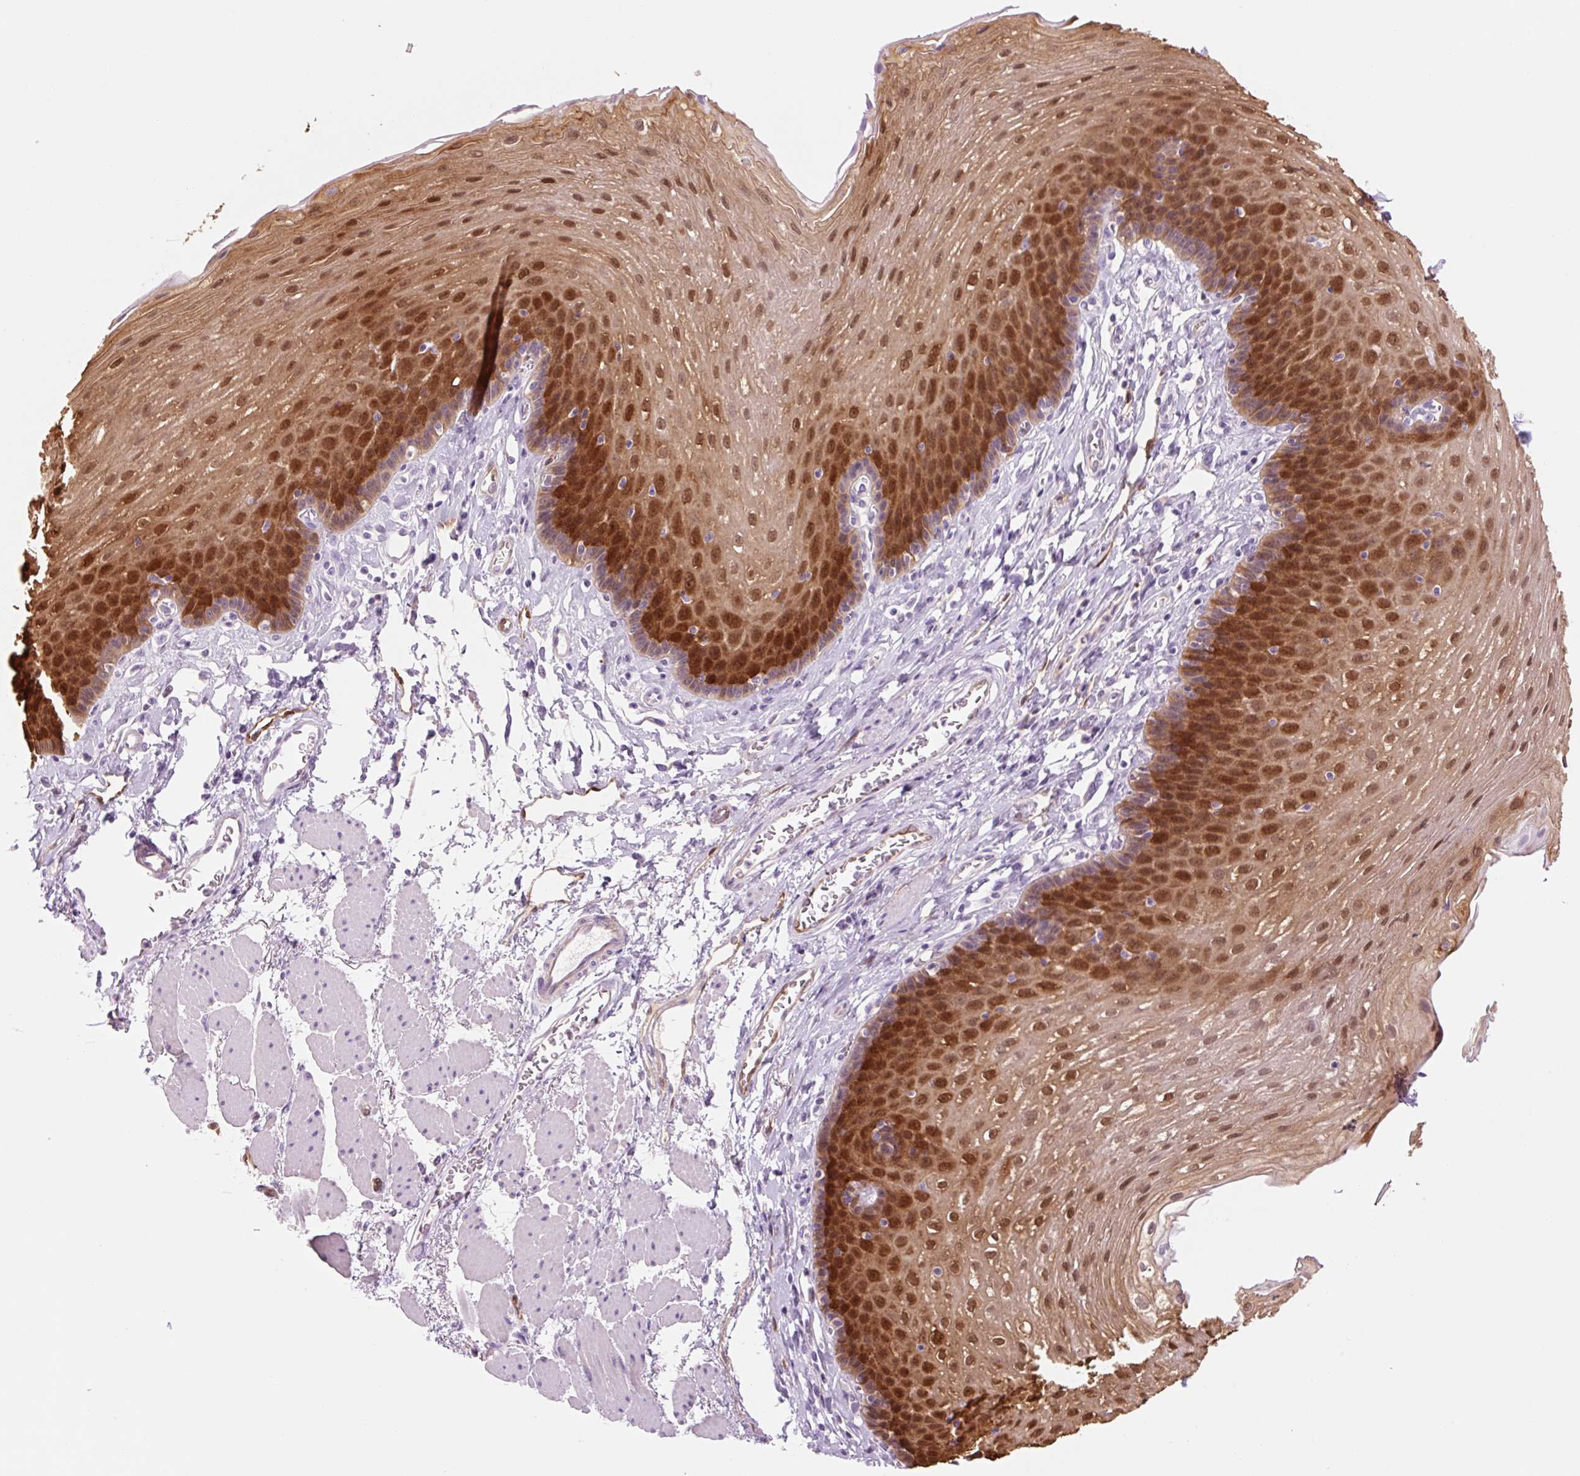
{"staining": {"intensity": "strong", "quantity": "25%-75%", "location": "cytoplasmic/membranous,nuclear"}, "tissue": "esophagus", "cell_type": "Squamous epithelial cells", "image_type": "normal", "snomed": [{"axis": "morphology", "description": "Normal tissue, NOS"}, {"axis": "topography", "description": "Esophagus"}], "caption": "Esophagus stained with immunohistochemistry displays strong cytoplasmic/membranous,nuclear staining in about 25%-75% of squamous epithelial cells.", "gene": "FABP5", "patient": {"sex": "female", "age": 81}}